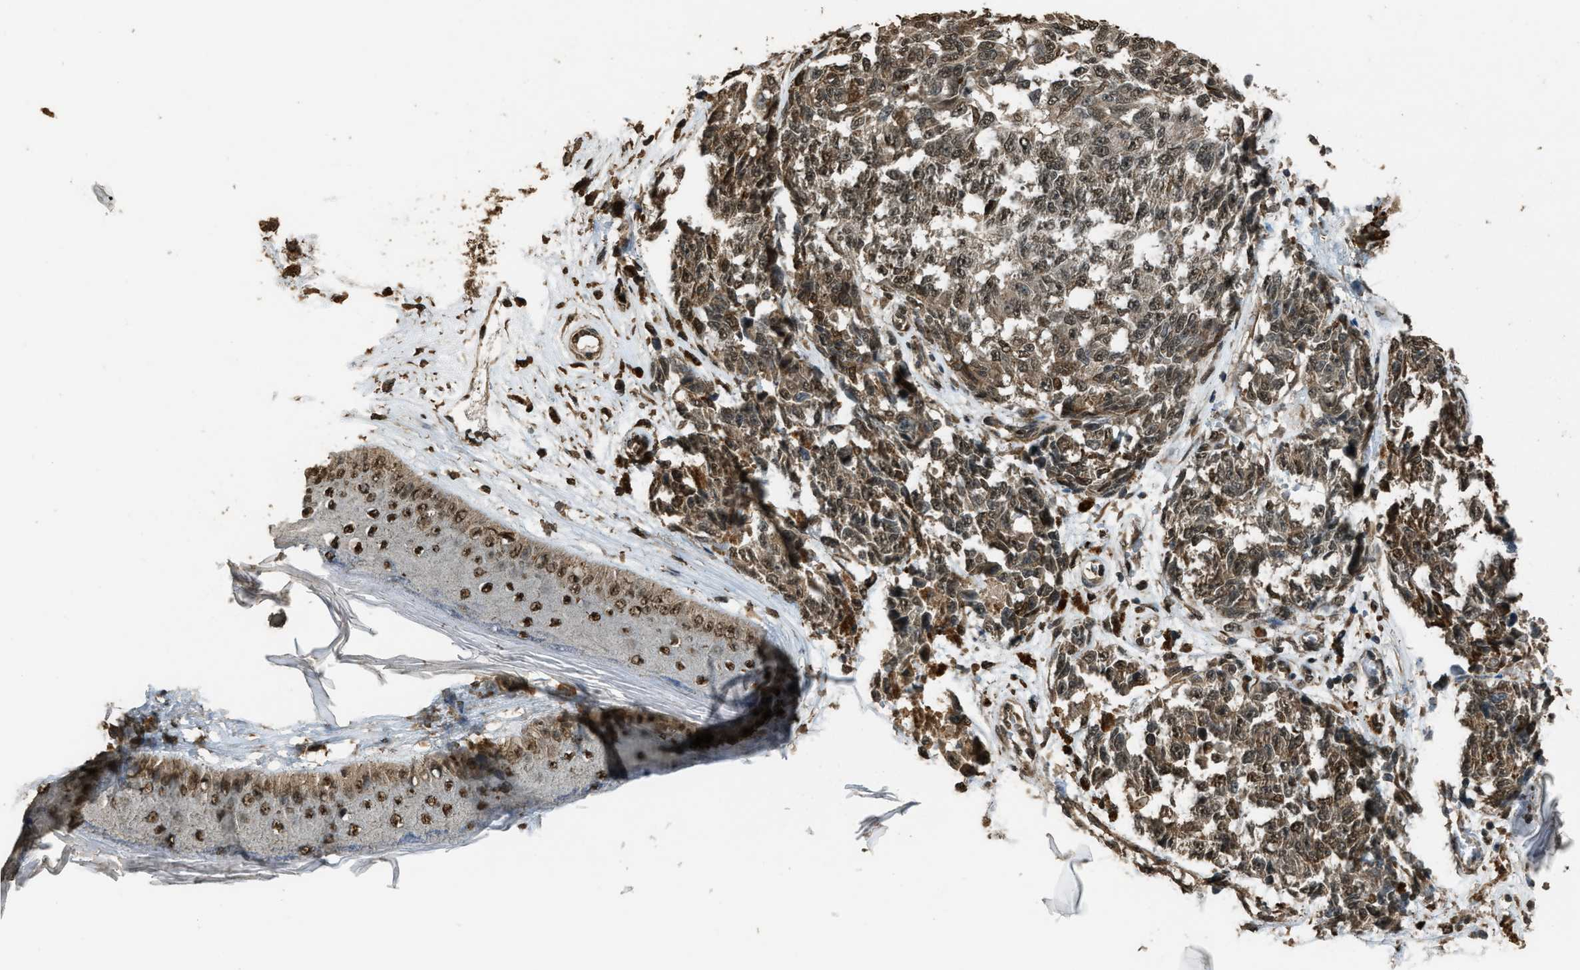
{"staining": {"intensity": "weak", "quantity": ">75%", "location": "cytoplasmic/membranous,nuclear"}, "tissue": "melanoma", "cell_type": "Tumor cells", "image_type": "cancer", "snomed": [{"axis": "morphology", "description": "Malignant melanoma, NOS"}, {"axis": "topography", "description": "Skin"}], "caption": "This is a photomicrograph of immunohistochemistry staining of malignant melanoma, which shows weak positivity in the cytoplasmic/membranous and nuclear of tumor cells.", "gene": "SERTAD2", "patient": {"sex": "female", "age": 64}}